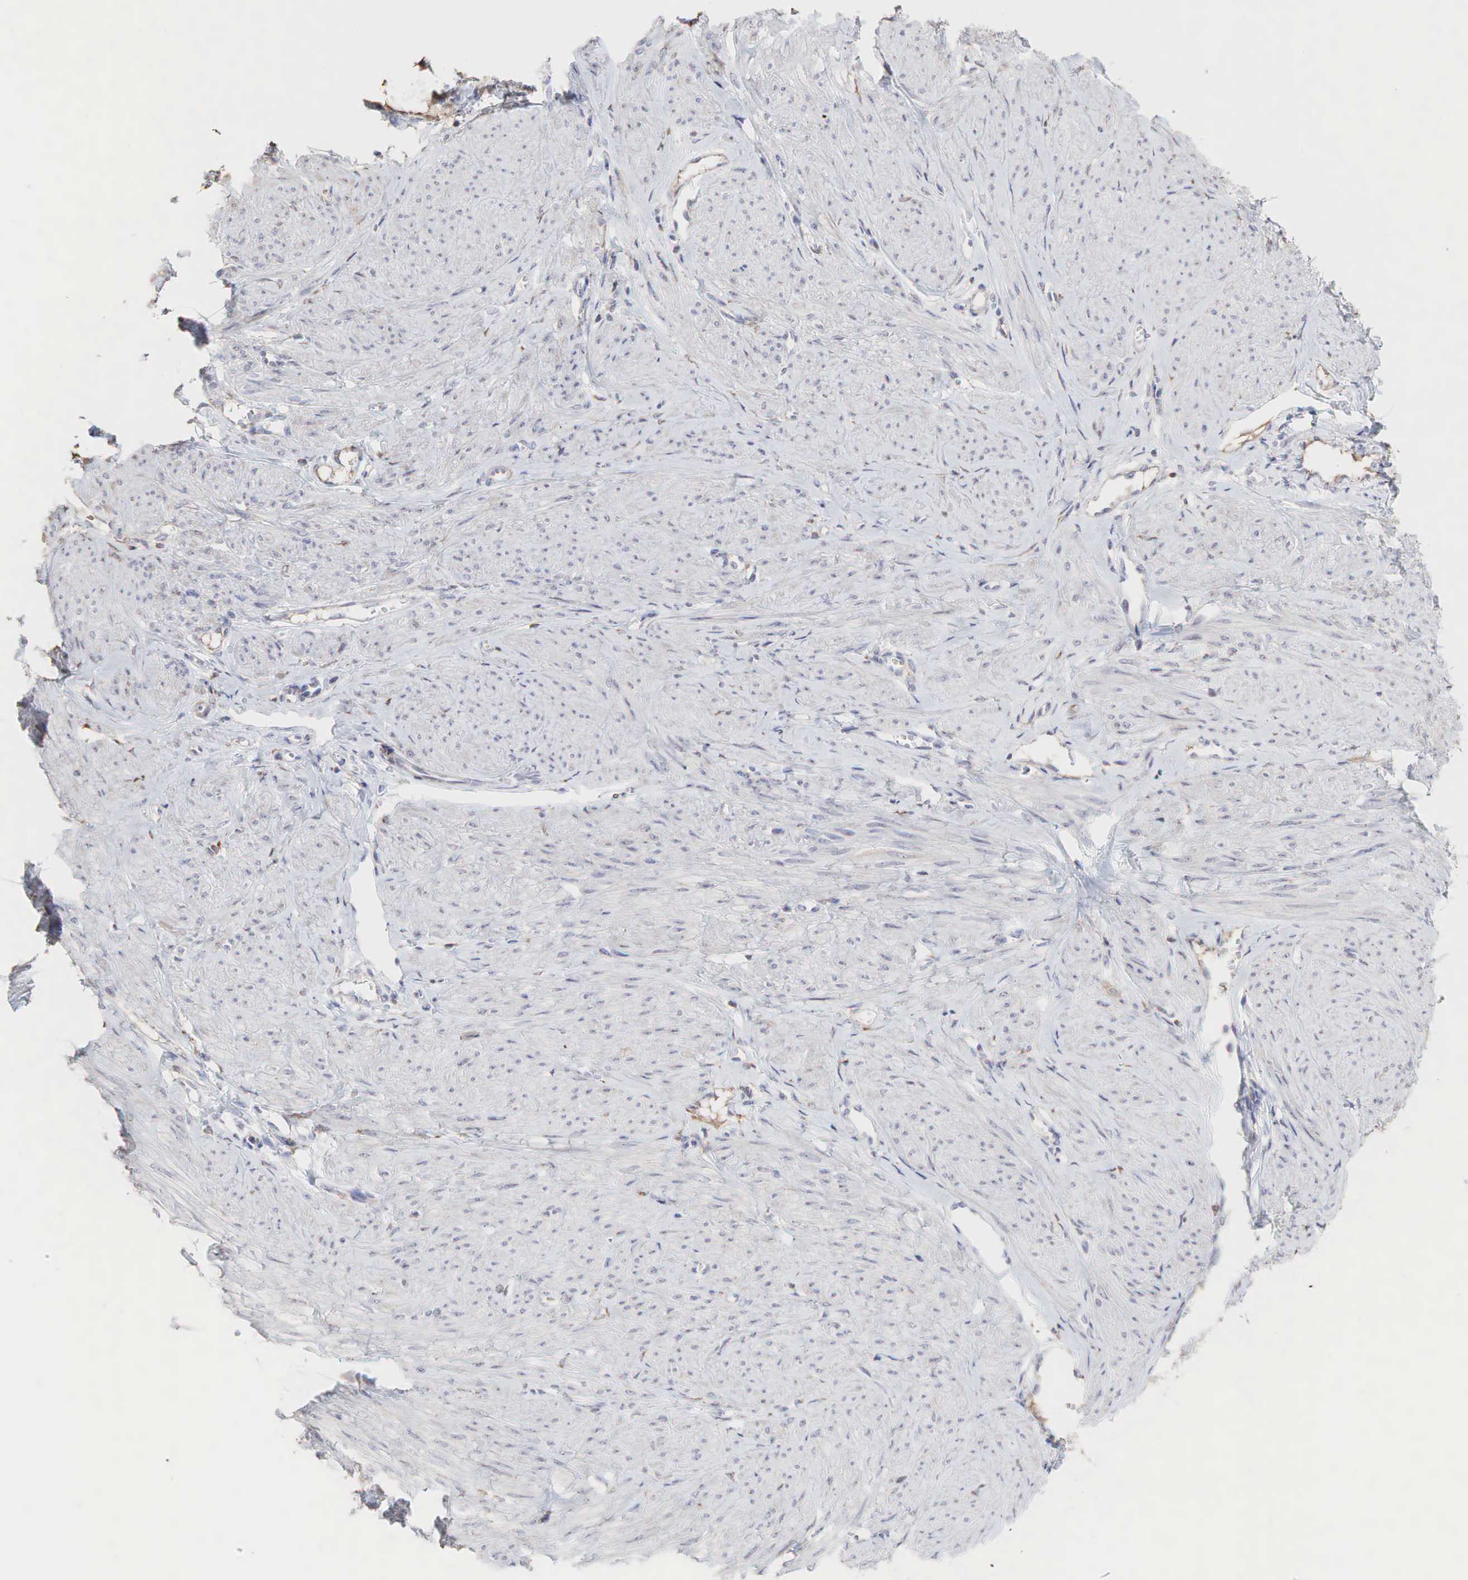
{"staining": {"intensity": "negative", "quantity": "none", "location": "none"}, "tissue": "smooth muscle", "cell_type": "Smooth muscle cells", "image_type": "normal", "snomed": [{"axis": "morphology", "description": "Normal tissue, NOS"}, {"axis": "topography", "description": "Uterus"}], "caption": "This is an immunohistochemistry histopathology image of benign smooth muscle. There is no positivity in smooth muscle cells.", "gene": "DKC1", "patient": {"sex": "female", "age": 45}}